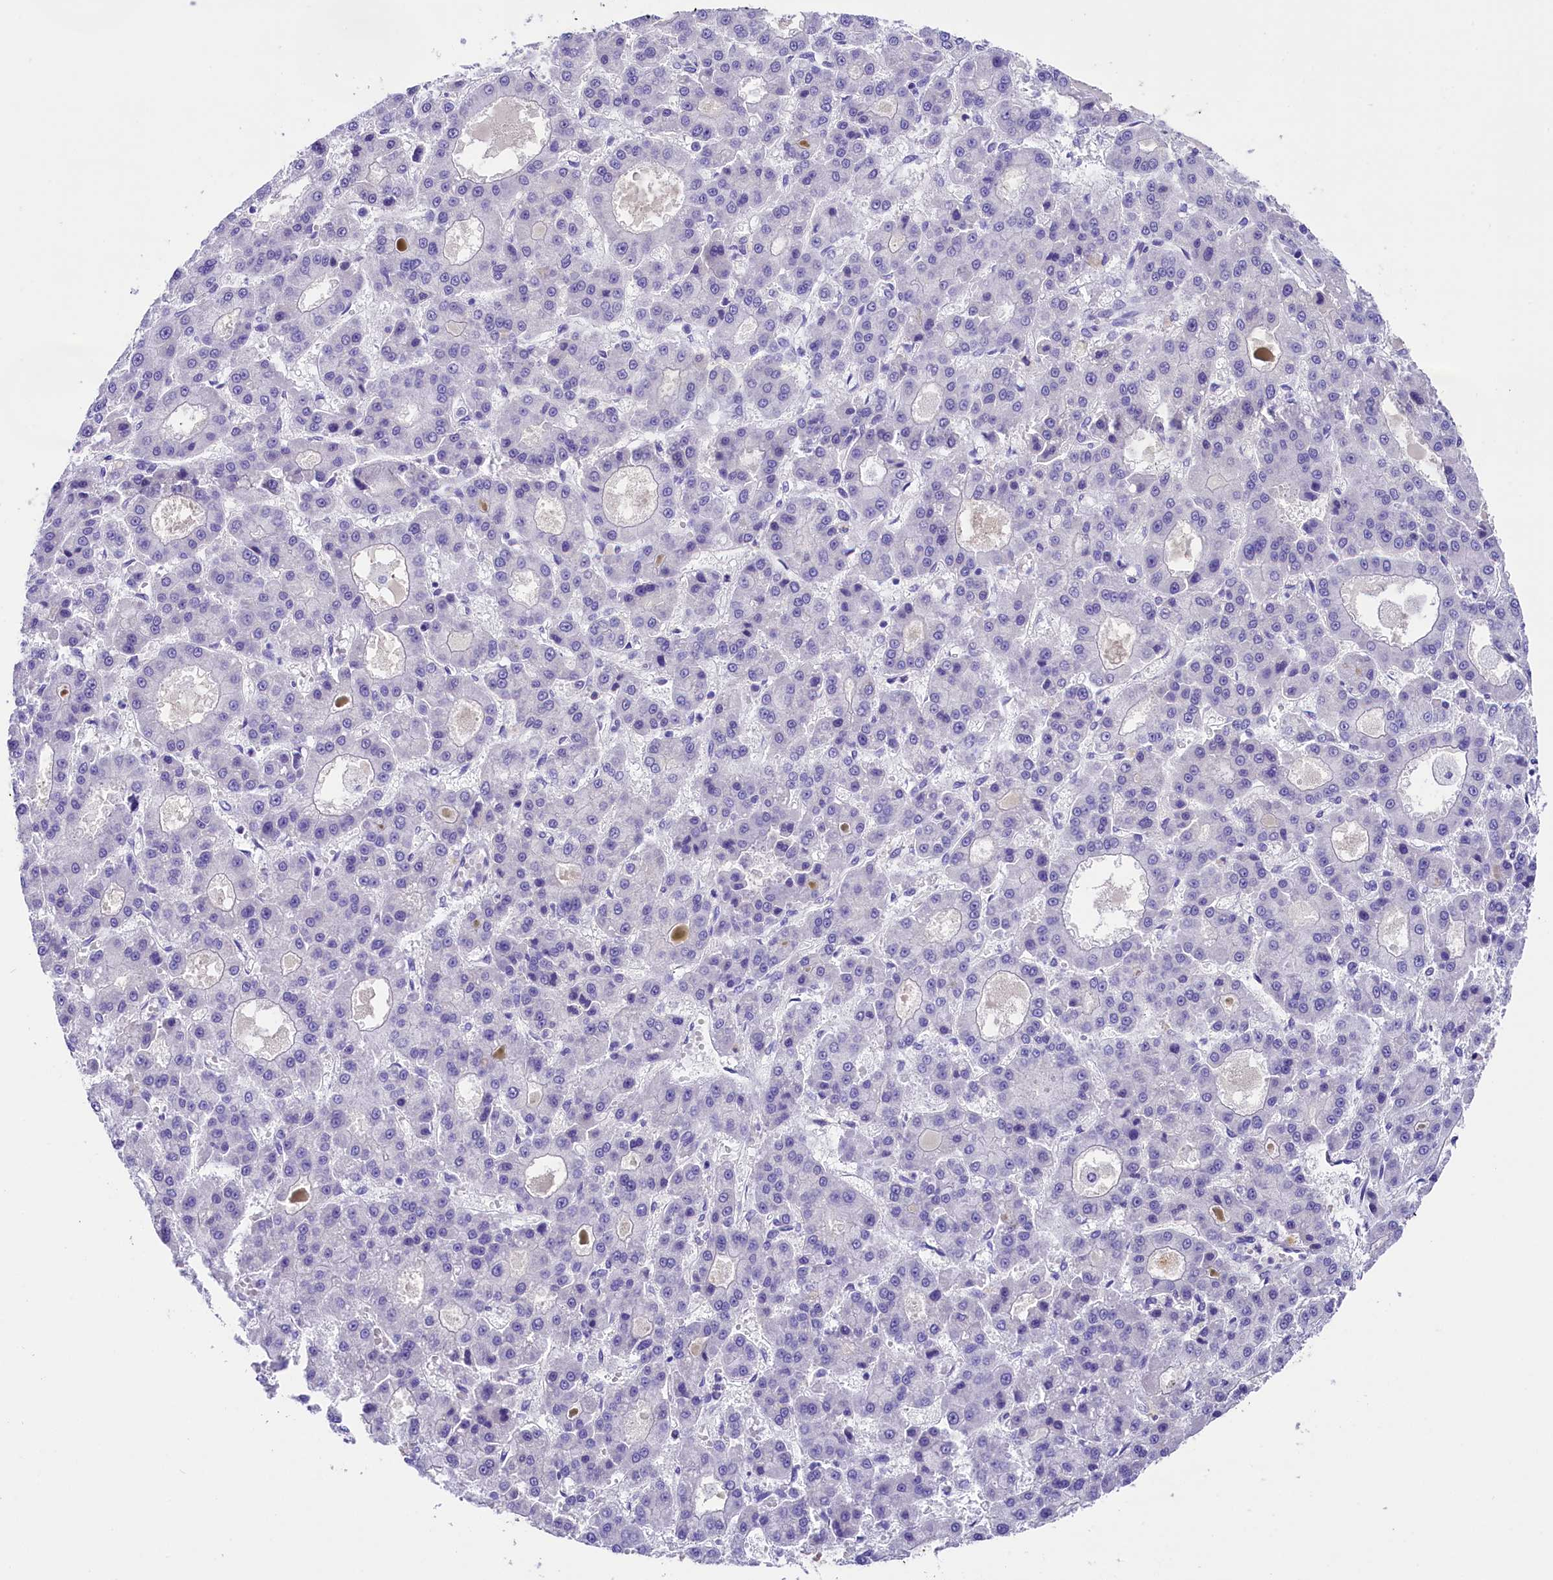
{"staining": {"intensity": "negative", "quantity": "none", "location": "none"}, "tissue": "liver cancer", "cell_type": "Tumor cells", "image_type": "cancer", "snomed": [{"axis": "morphology", "description": "Carcinoma, Hepatocellular, NOS"}, {"axis": "topography", "description": "Liver"}], "caption": "This is an IHC image of hepatocellular carcinoma (liver). There is no staining in tumor cells.", "gene": "SKIDA1", "patient": {"sex": "male", "age": 70}}